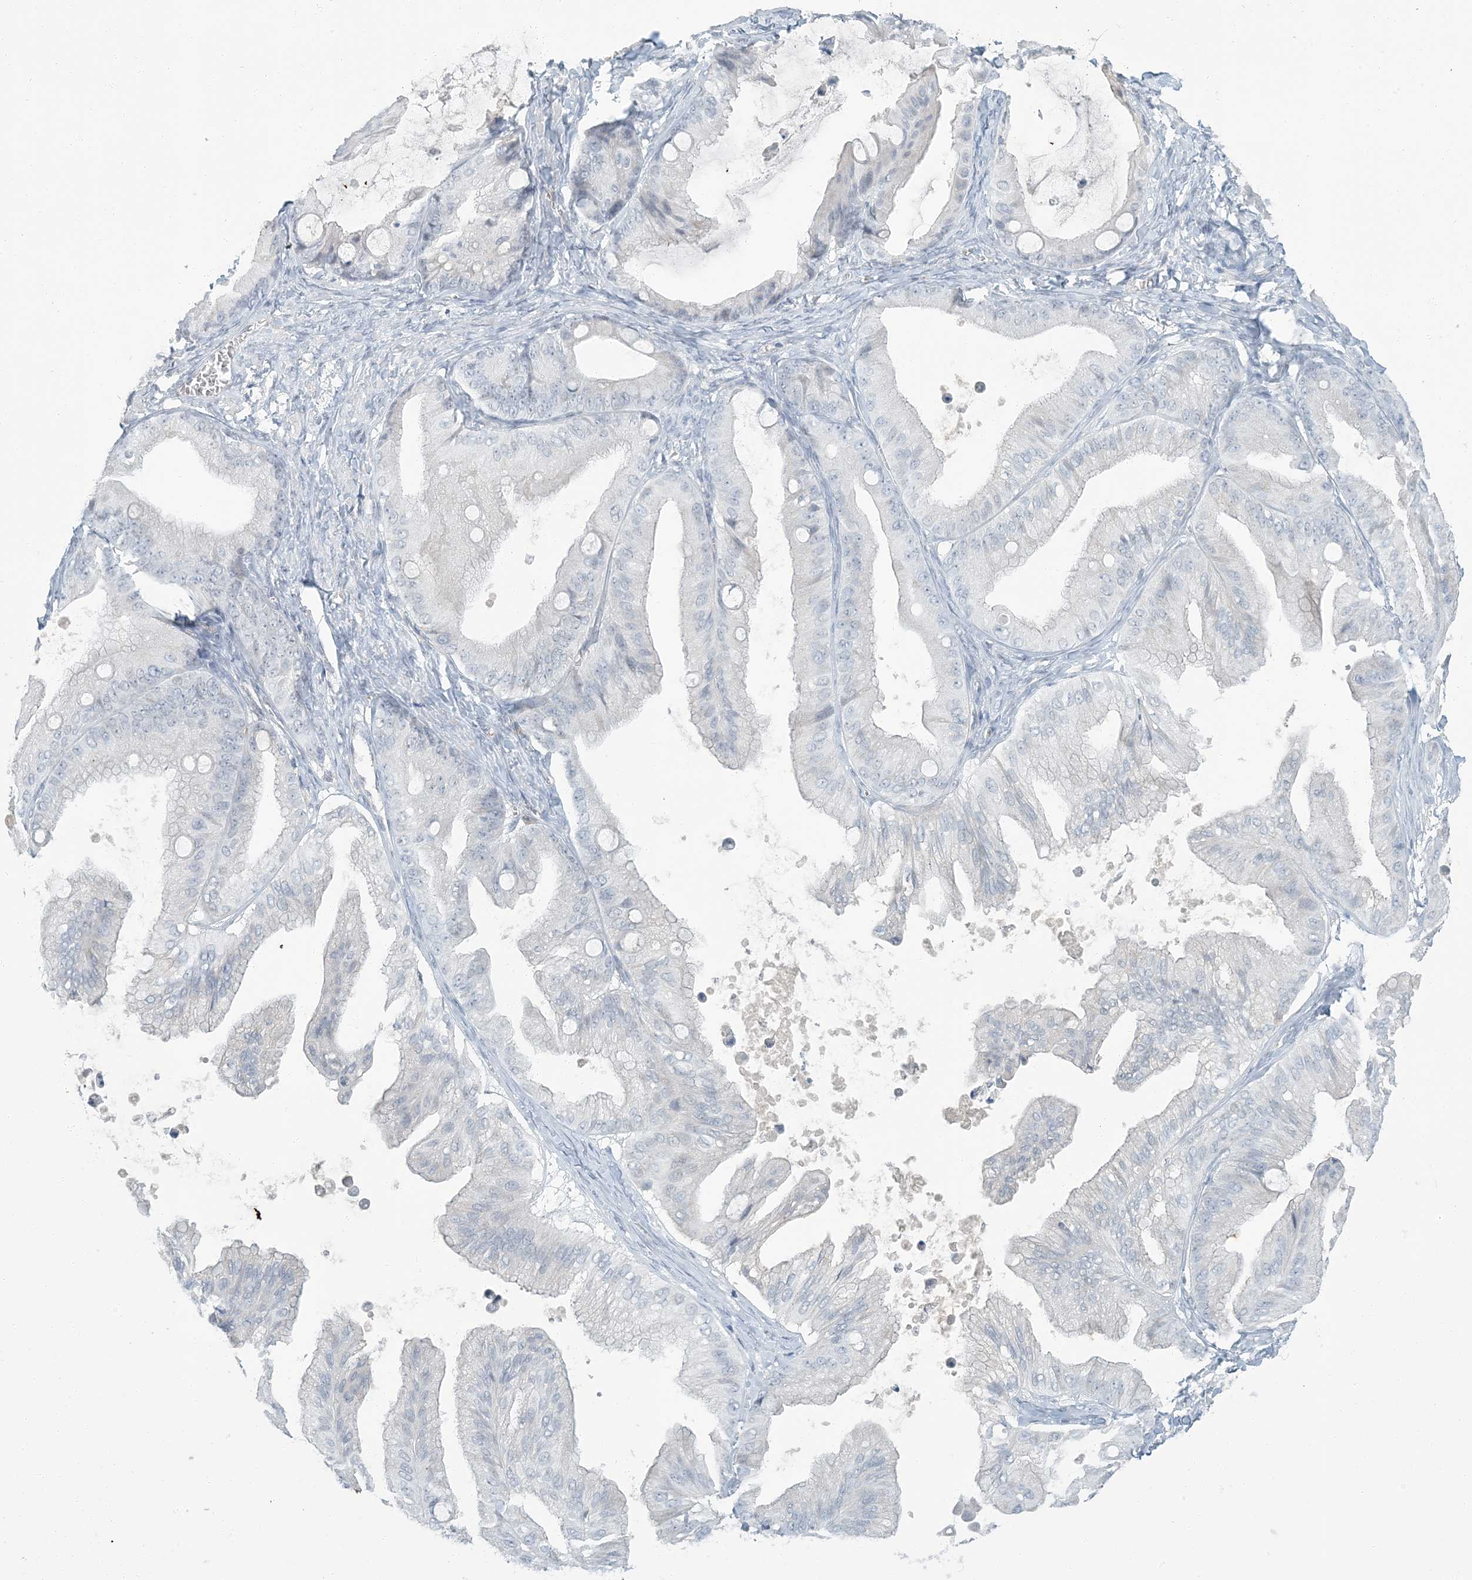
{"staining": {"intensity": "negative", "quantity": "none", "location": "none"}, "tissue": "ovarian cancer", "cell_type": "Tumor cells", "image_type": "cancer", "snomed": [{"axis": "morphology", "description": "Cystadenocarcinoma, mucinous, NOS"}, {"axis": "topography", "description": "Ovary"}], "caption": "An immunohistochemistry (IHC) photomicrograph of ovarian mucinous cystadenocarcinoma is shown. There is no staining in tumor cells of ovarian mucinous cystadenocarcinoma.", "gene": "EPHA4", "patient": {"sex": "female", "age": 71}}